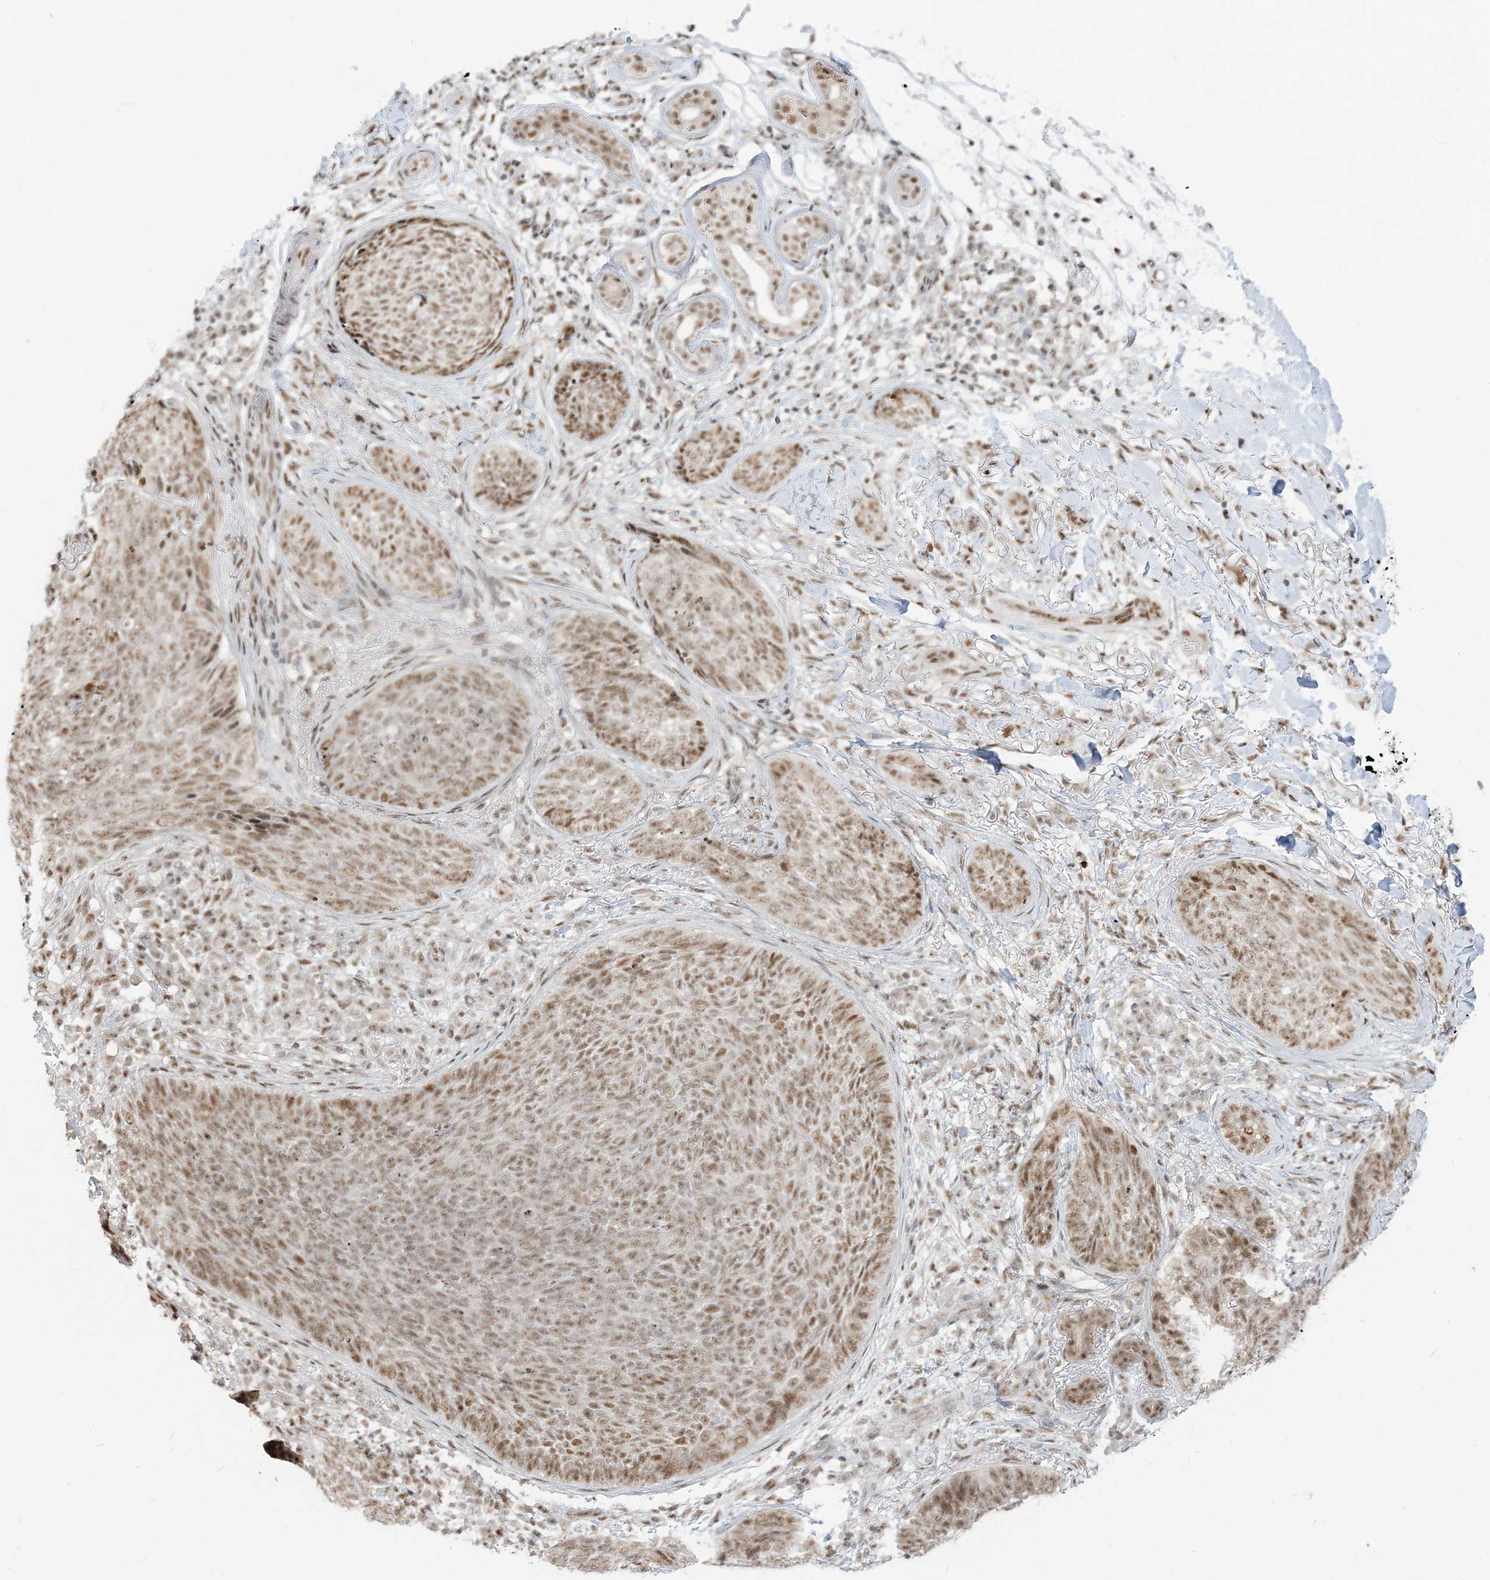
{"staining": {"intensity": "moderate", "quantity": ">75%", "location": "nuclear"}, "tissue": "skin cancer", "cell_type": "Tumor cells", "image_type": "cancer", "snomed": [{"axis": "morphology", "description": "Basal cell carcinoma"}, {"axis": "topography", "description": "Skin"}], "caption": "About >75% of tumor cells in skin cancer reveal moderate nuclear protein expression as visualized by brown immunohistochemical staining.", "gene": "ARGLU1", "patient": {"sex": "male", "age": 85}}